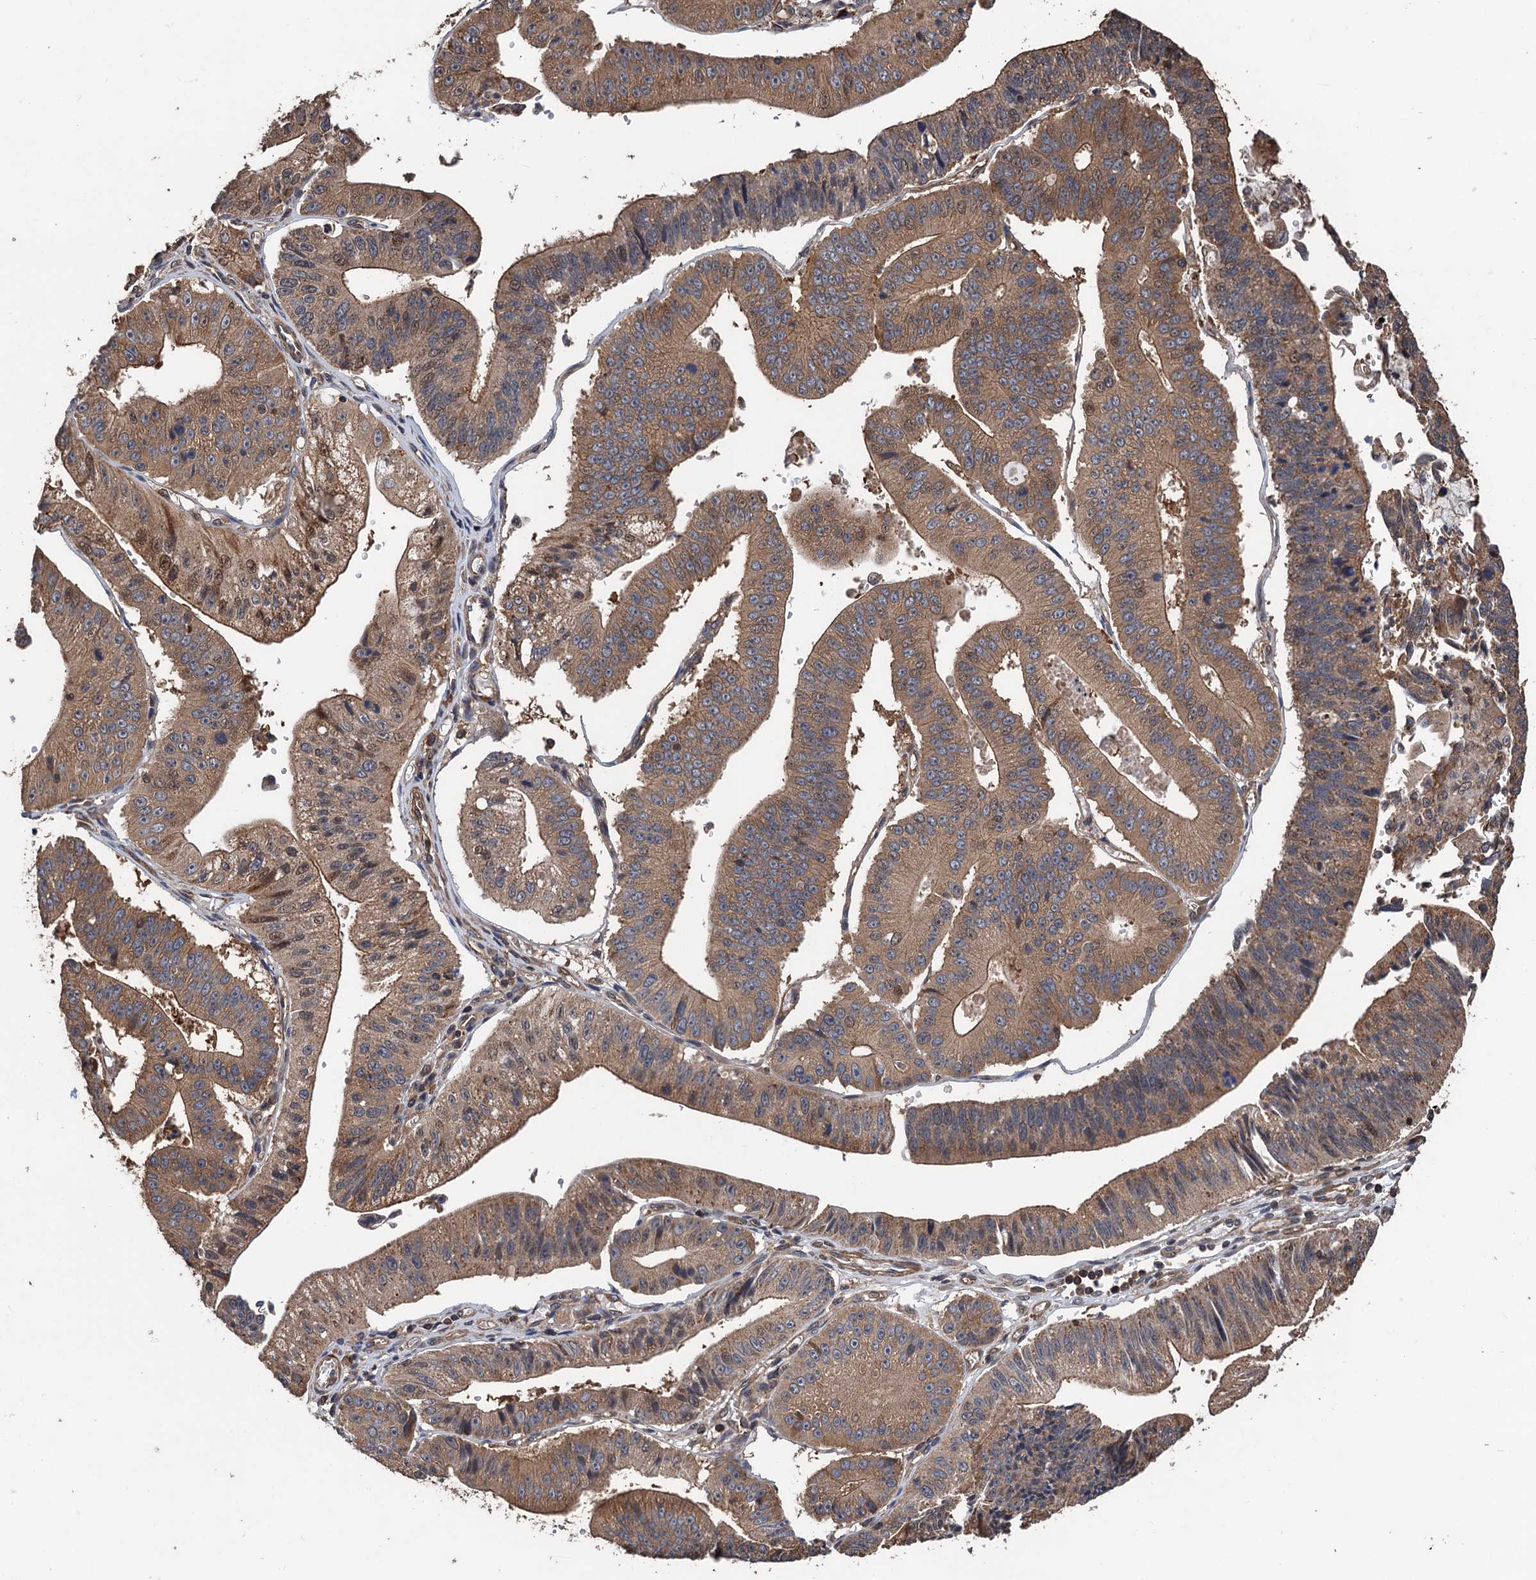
{"staining": {"intensity": "moderate", "quantity": ">75%", "location": "cytoplasmic/membranous,nuclear"}, "tissue": "stomach cancer", "cell_type": "Tumor cells", "image_type": "cancer", "snomed": [{"axis": "morphology", "description": "Adenocarcinoma, NOS"}, {"axis": "topography", "description": "Stomach"}], "caption": "Tumor cells demonstrate moderate cytoplasmic/membranous and nuclear expression in about >75% of cells in stomach cancer (adenocarcinoma).", "gene": "PPP4R1", "patient": {"sex": "male", "age": 59}}